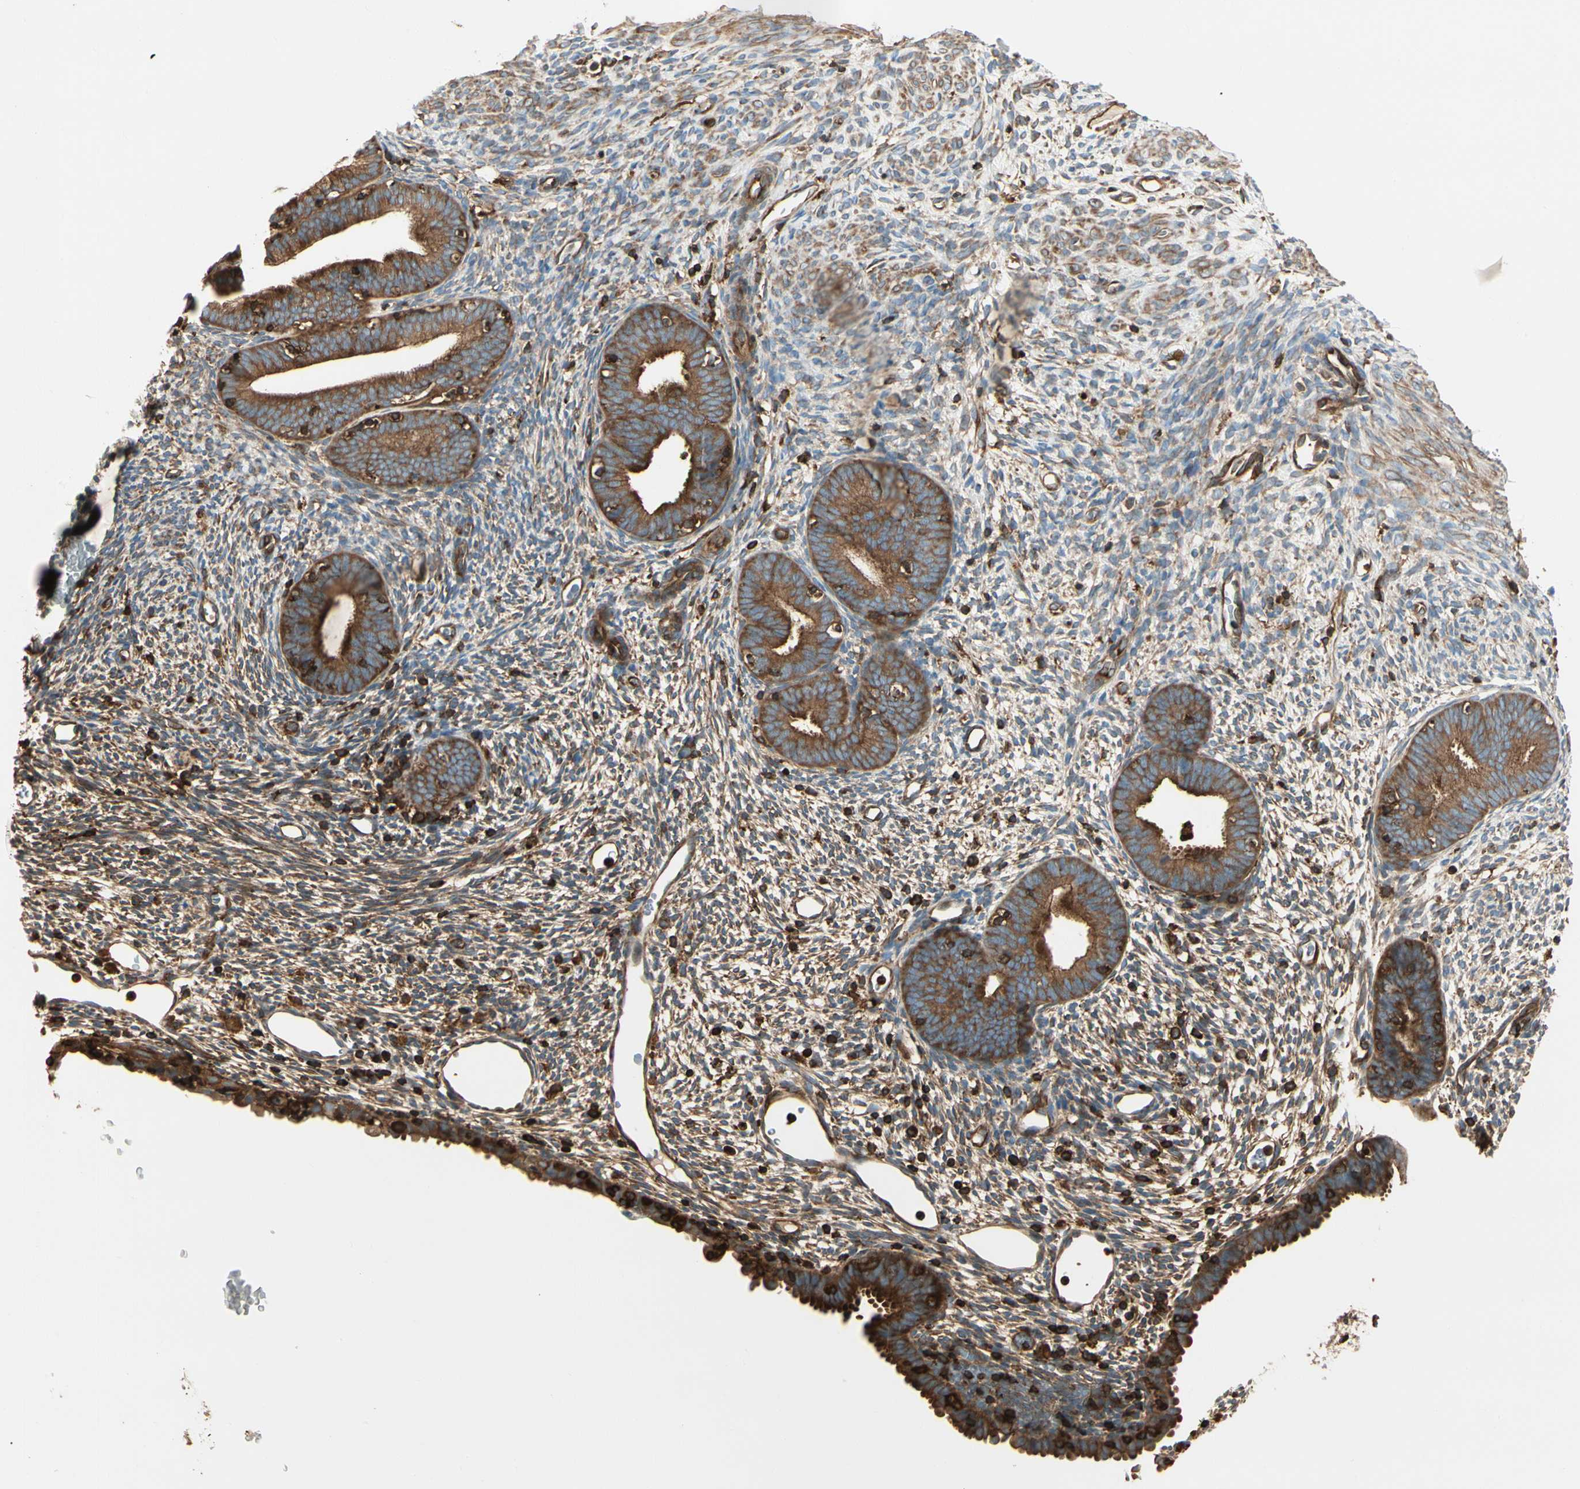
{"staining": {"intensity": "moderate", "quantity": ">75%", "location": "cytoplasmic/membranous"}, "tissue": "endometrium", "cell_type": "Cells in endometrial stroma", "image_type": "normal", "snomed": [{"axis": "morphology", "description": "Normal tissue, NOS"}, {"axis": "morphology", "description": "Atrophy, NOS"}, {"axis": "topography", "description": "Uterus"}, {"axis": "topography", "description": "Endometrium"}], "caption": "Benign endometrium reveals moderate cytoplasmic/membranous expression in approximately >75% of cells in endometrial stroma, visualized by immunohistochemistry.", "gene": "ARPC2", "patient": {"sex": "female", "age": 68}}